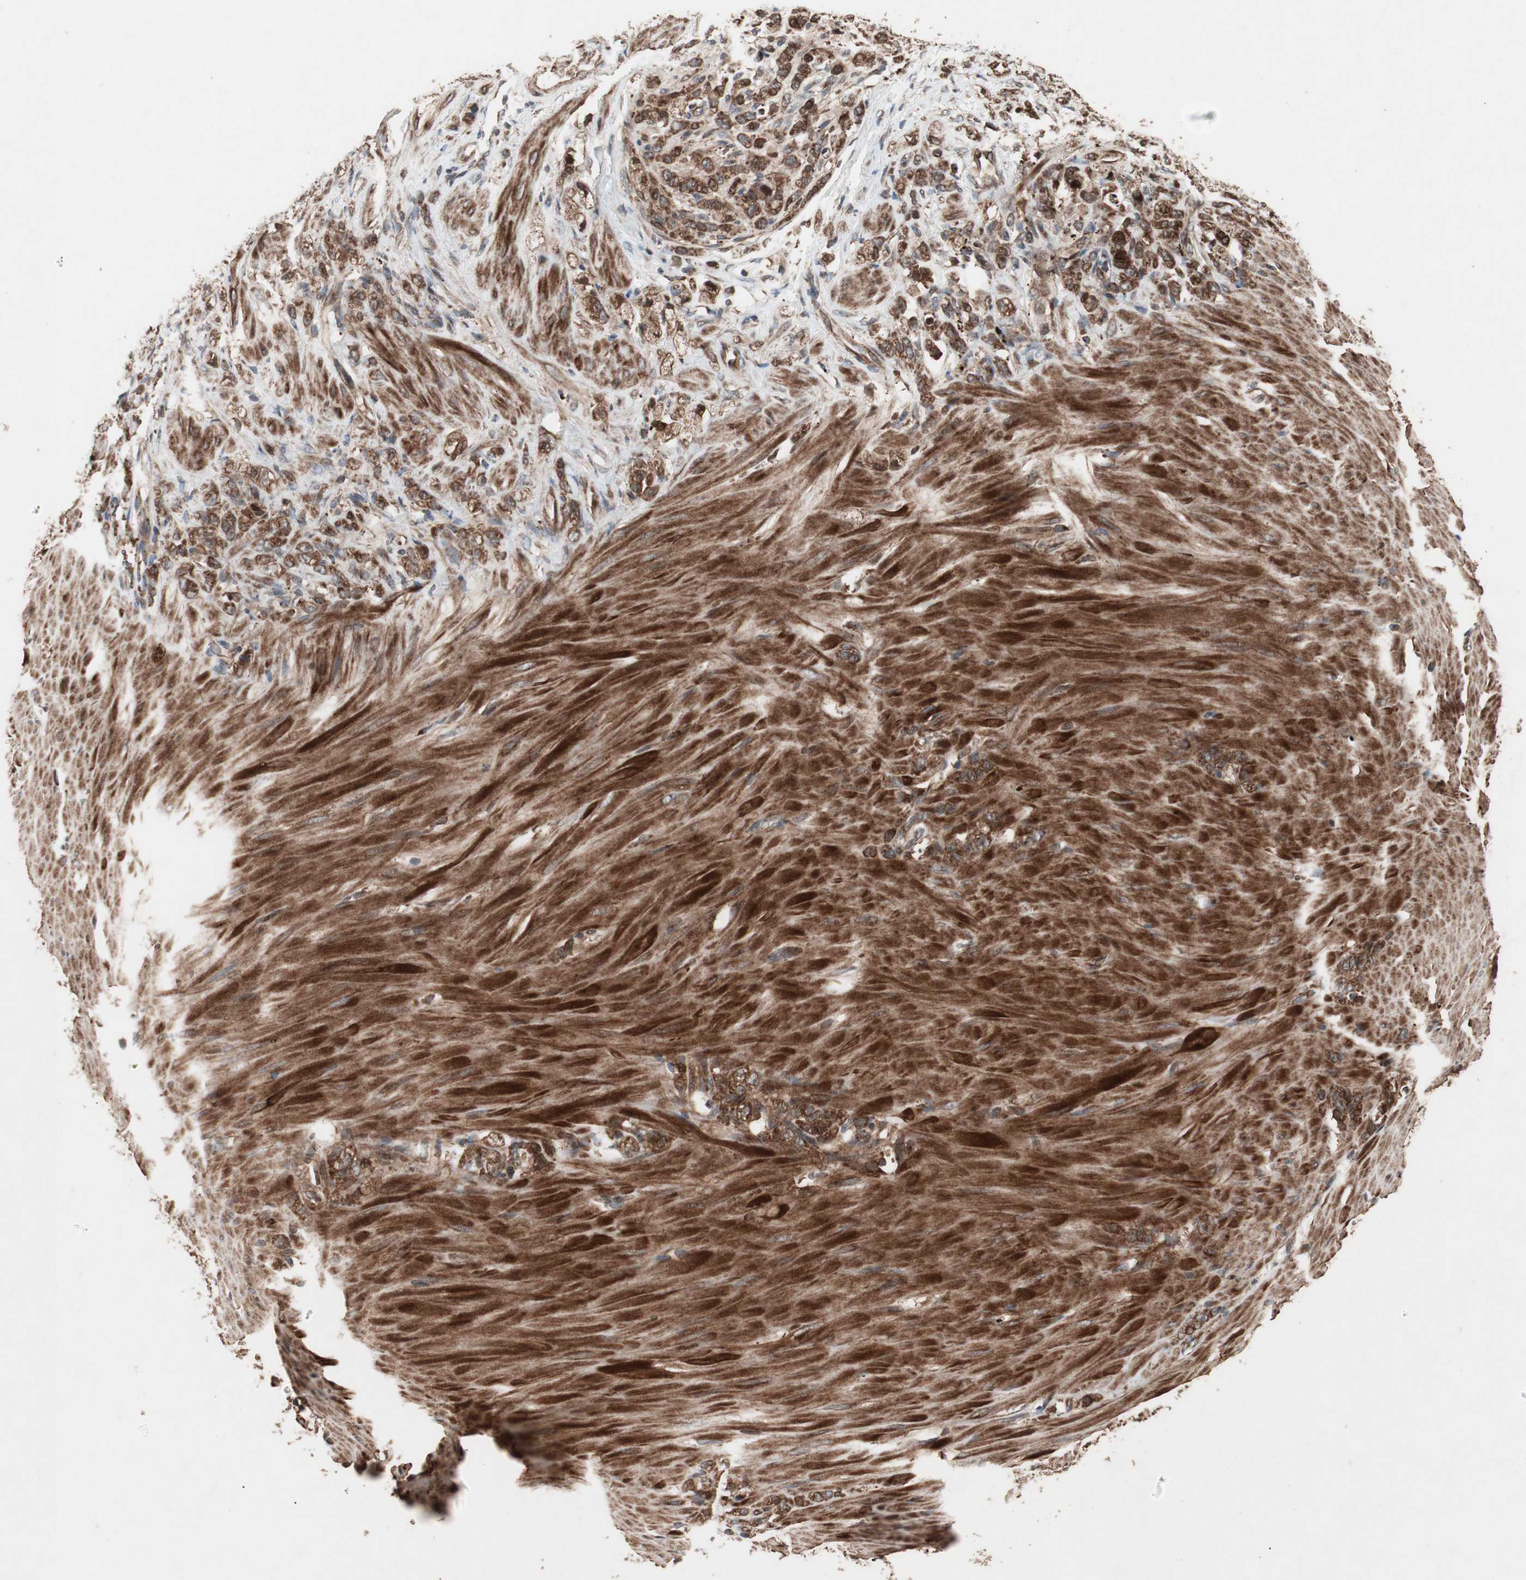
{"staining": {"intensity": "strong", "quantity": ">75%", "location": "cytoplasmic/membranous"}, "tissue": "stomach cancer", "cell_type": "Tumor cells", "image_type": "cancer", "snomed": [{"axis": "morphology", "description": "Adenocarcinoma, NOS"}, {"axis": "topography", "description": "Stomach"}], "caption": "The micrograph reveals immunohistochemical staining of stomach cancer. There is strong cytoplasmic/membranous staining is appreciated in about >75% of tumor cells.", "gene": "RAB1A", "patient": {"sex": "male", "age": 82}}